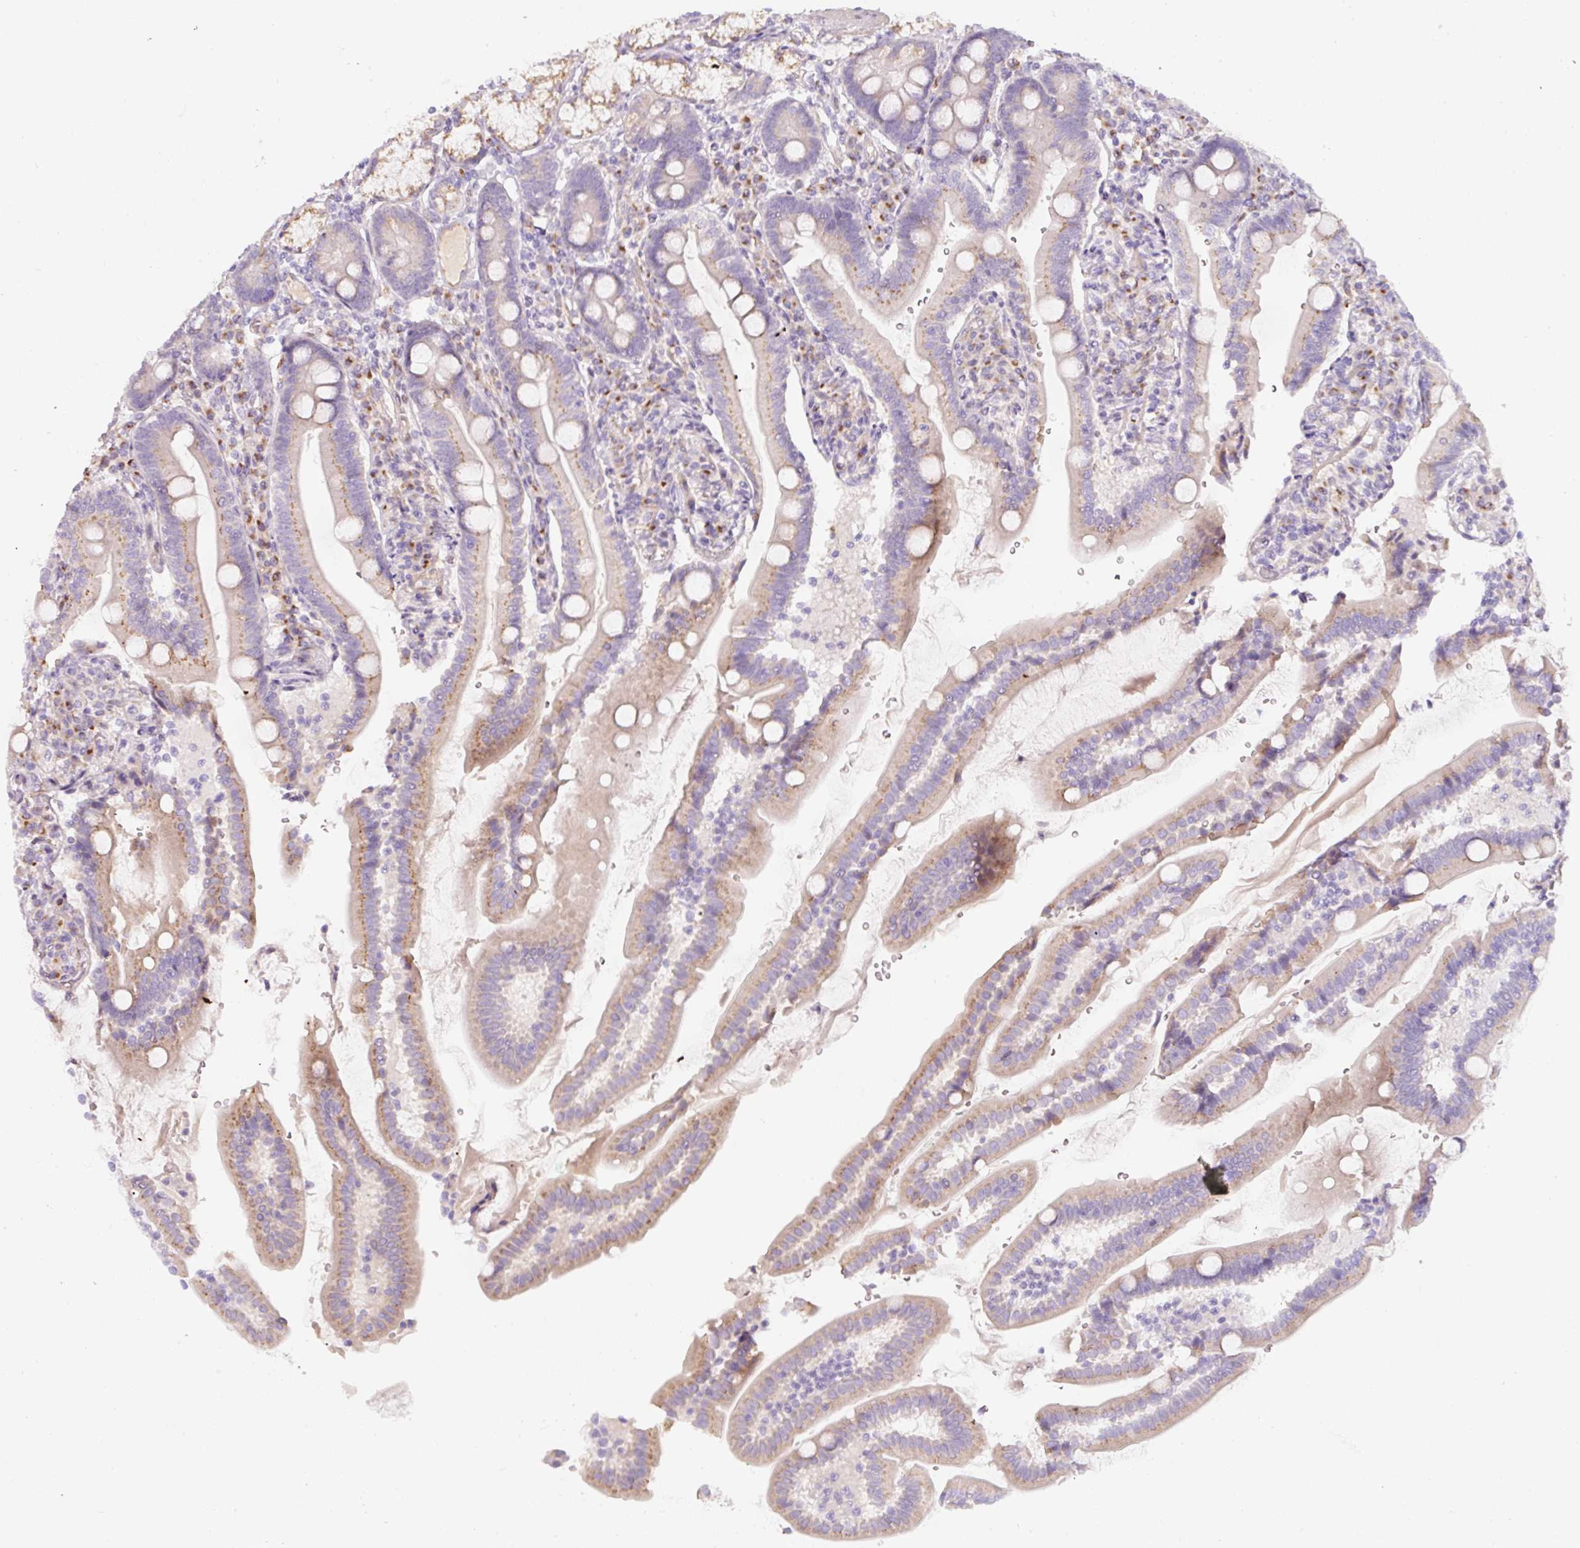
{"staining": {"intensity": "moderate", "quantity": "25%-75%", "location": "cytoplasmic/membranous"}, "tissue": "duodenum", "cell_type": "Glandular cells", "image_type": "normal", "snomed": [{"axis": "morphology", "description": "Normal tissue, NOS"}, {"axis": "topography", "description": "Duodenum"}], "caption": "Duodenum stained with immunohistochemistry (IHC) displays moderate cytoplasmic/membranous staining in approximately 25%-75% of glandular cells. The staining was performed using DAB, with brown indicating positive protein expression. Nuclei are stained blue with hematoxylin.", "gene": "NBPF11", "patient": {"sex": "female", "age": 67}}